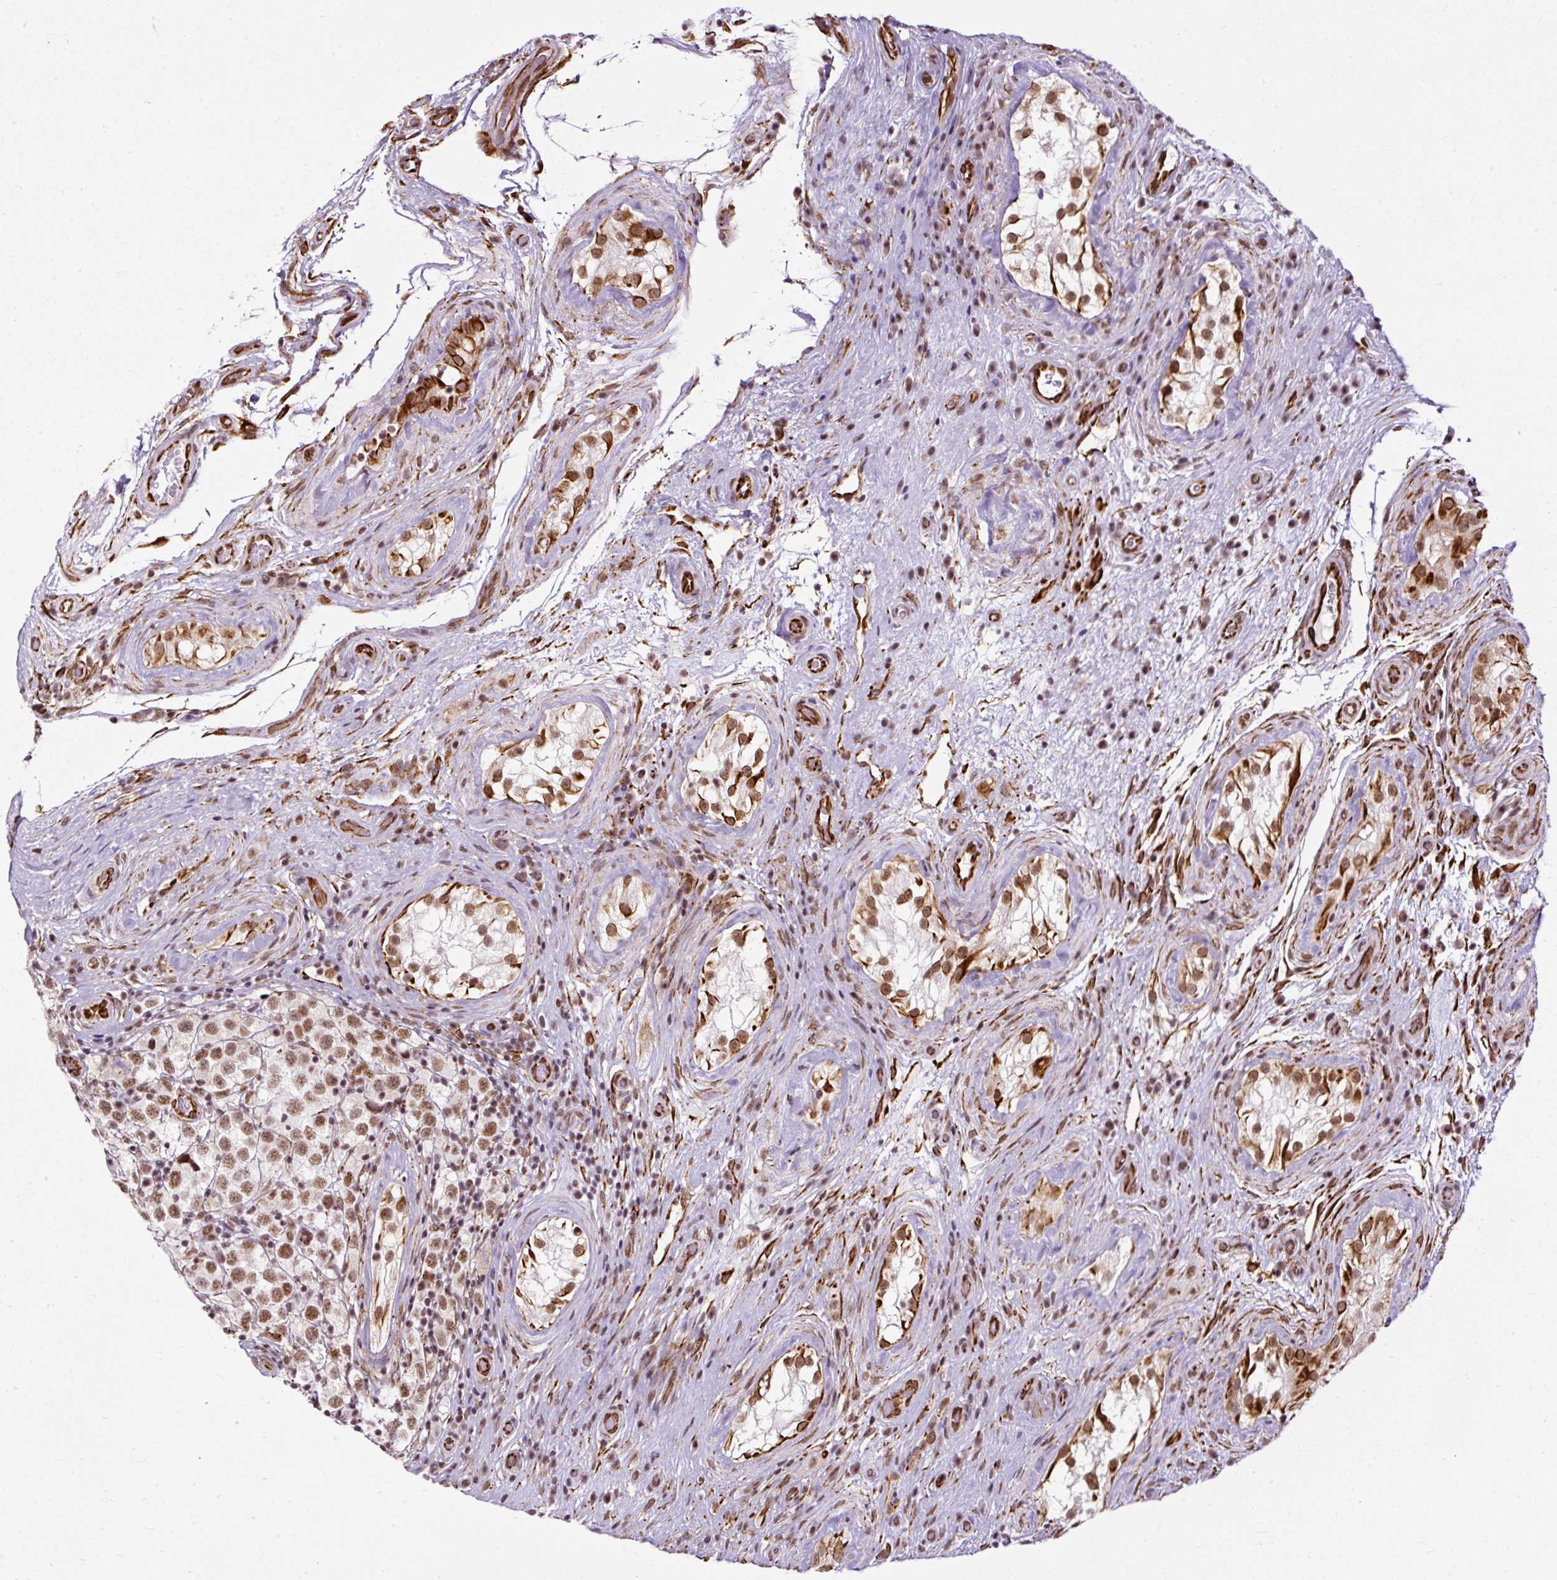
{"staining": {"intensity": "moderate", "quantity": ">75%", "location": "nuclear"}, "tissue": "testis cancer", "cell_type": "Tumor cells", "image_type": "cancer", "snomed": [{"axis": "morphology", "description": "Seminoma, NOS"}, {"axis": "morphology", "description": "Carcinoma, Embryonal, NOS"}, {"axis": "topography", "description": "Testis"}], "caption": "Seminoma (testis) stained for a protein (brown) displays moderate nuclear positive positivity in about >75% of tumor cells.", "gene": "LUC7L2", "patient": {"sex": "male", "age": 41}}